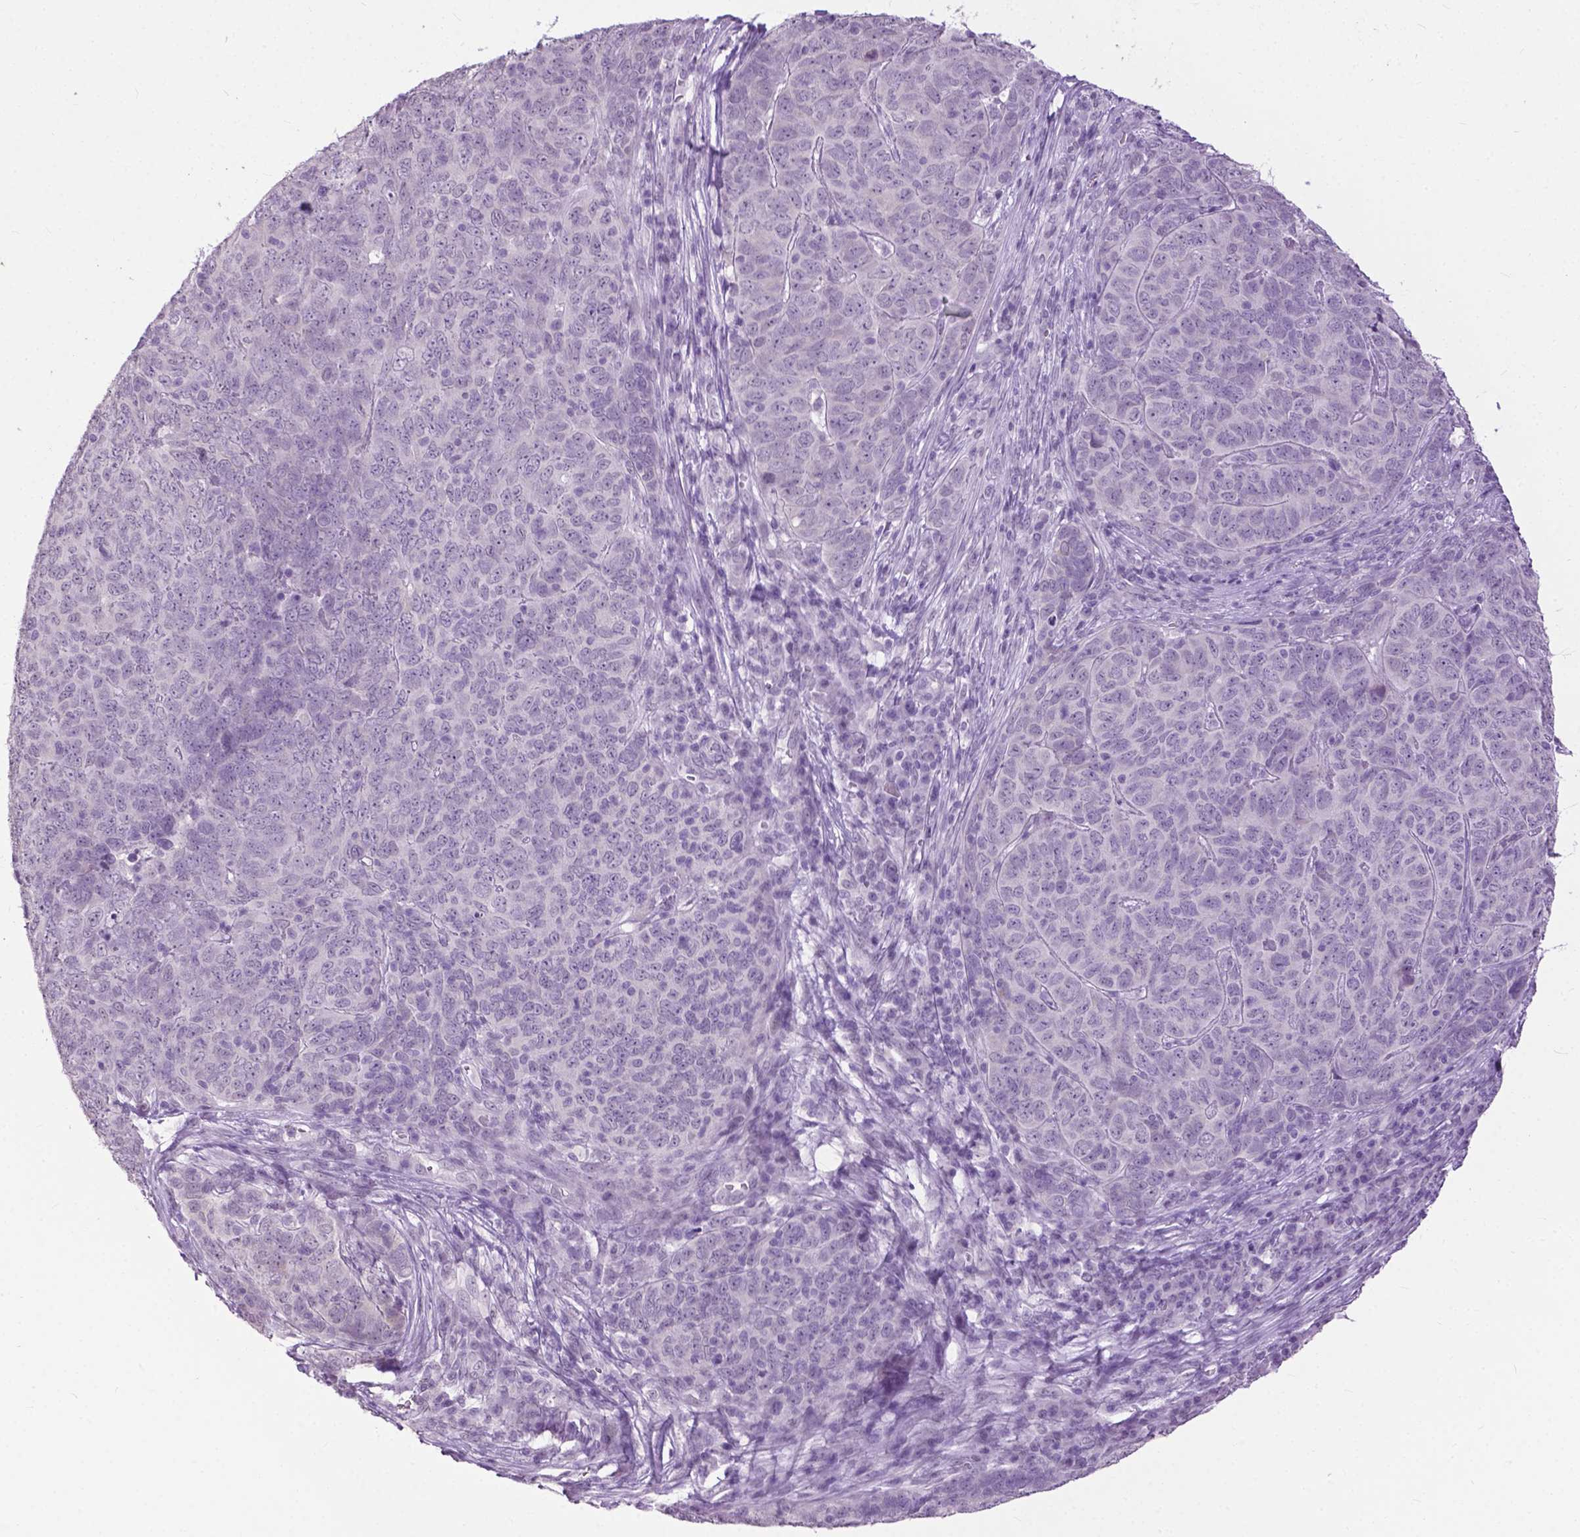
{"staining": {"intensity": "negative", "quantity": "none", "location": "none"}, "tissue": "skin cancer", "cell_type": "Tumor cells", "image_type": "cancer", "snomed": [{"axis": "morphology", "description": "Squamous cell carcinoma, NOS"}, {"axis": "topography", "description": "Skin"}, {"axis": "topography", "description": "Anal"}], "caption": "DAB (3,3'-diaminobenzidine) immunohistochemical staining of skin cancer shows no significant positivity in tumor cells.", "gene": "GPR37L1", "patient": {"sex": "female", "age": 51}}